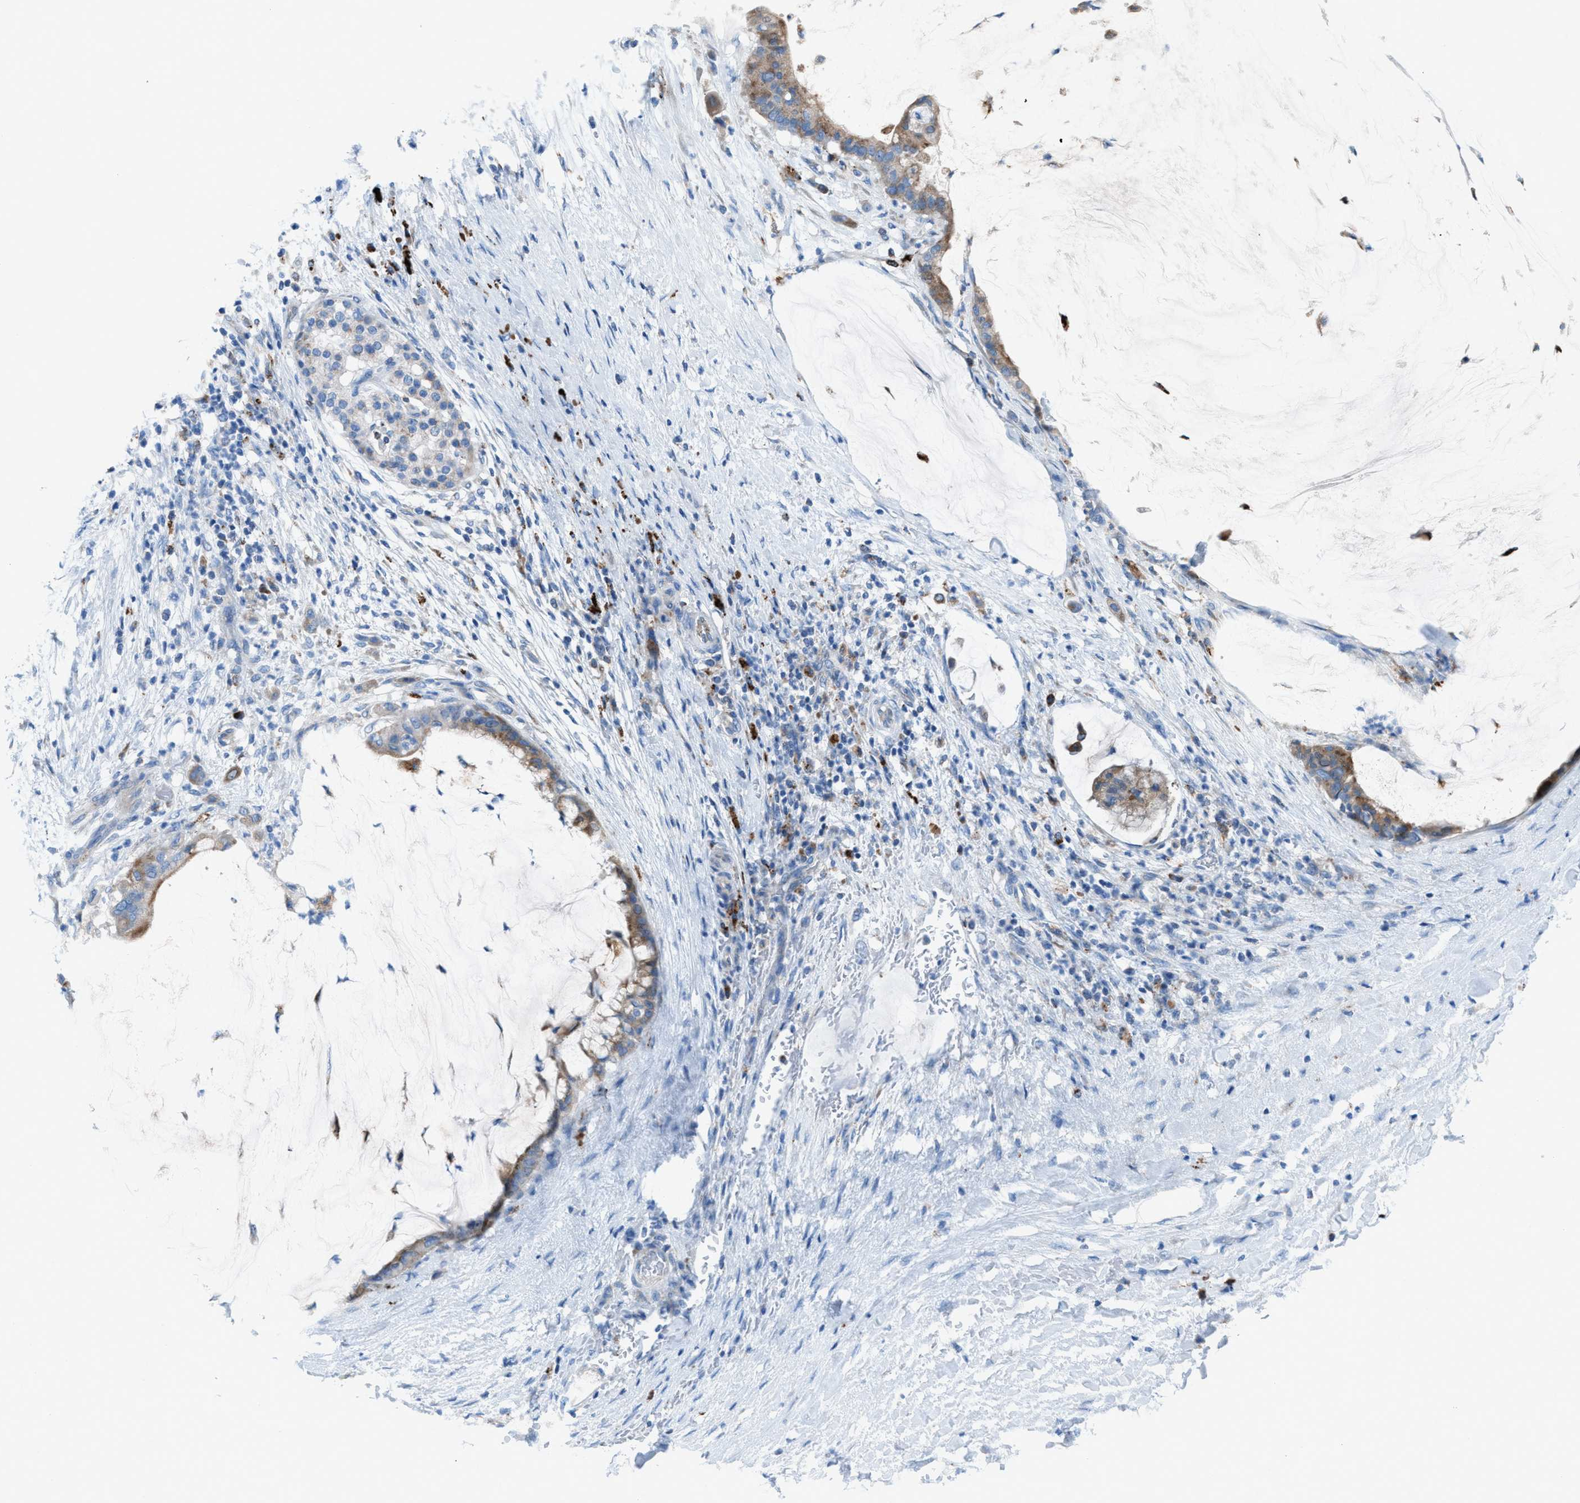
{"staining": {"intensity": "moderate", "quantity": ">75%", "location": "cytoplasmic/membranous"}, "tissue": "pancreatic cancer", "cell_type": "Tumor cells", "image_type": "cancer", "snomed": [{"axis": "morphology", "description": "Adenocarcinoma, NOS"}, {"axis": "topography", "description": "Pancreas"}], "caption": "Brown immunohistochemical staining in human pancreatic adenocarcinoma reveals moderate cytoplasmic/membranous staining in about >75% of tumor cells. Using DAB (brown) and hematoxylin (blue) stains, captured at high magnification using brightfield microscopy.", "gene": "CD1B", "patient": {"sex": "male", "age": 41}}